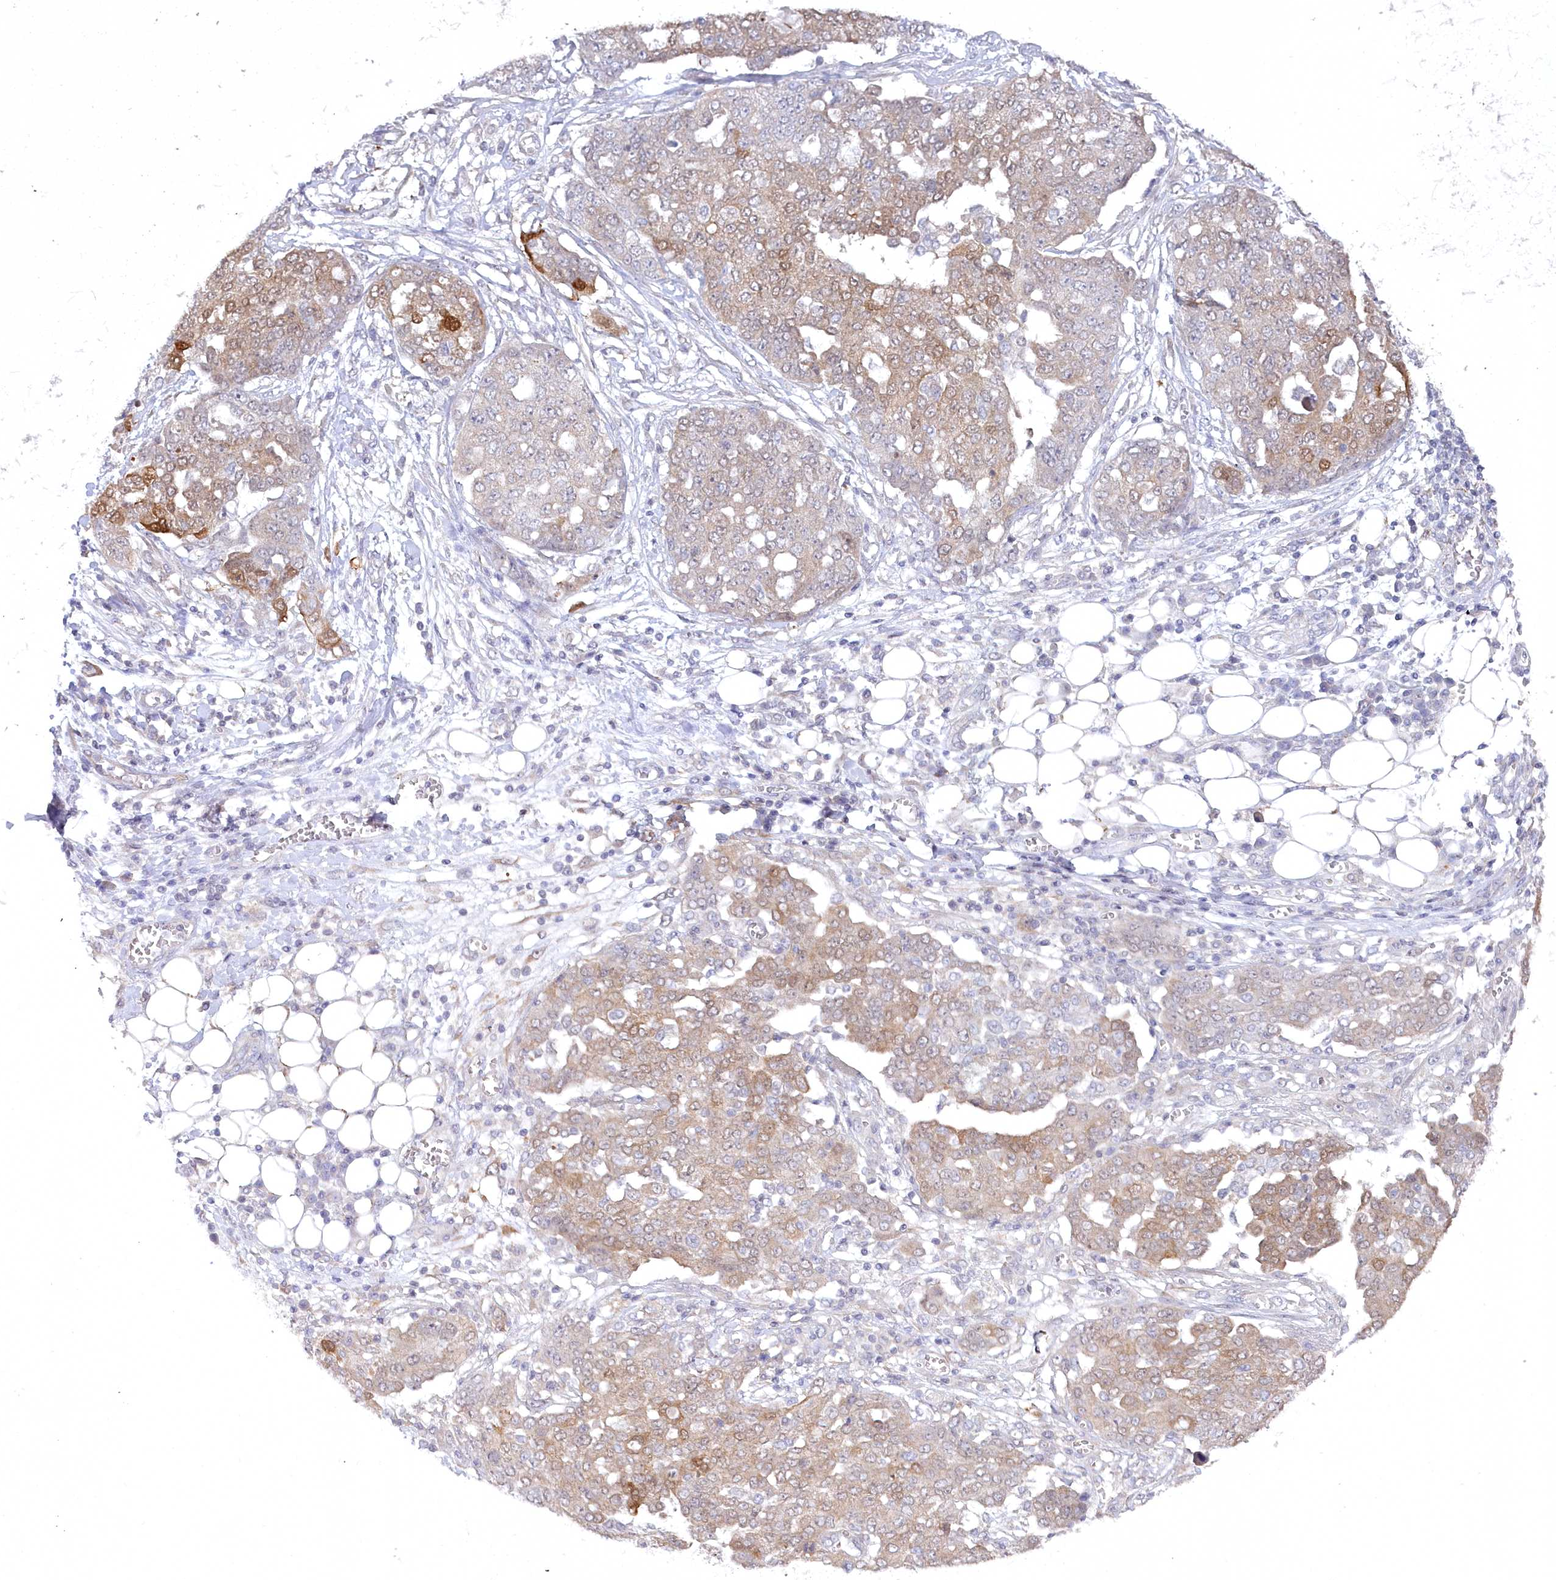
{"staining": {"intensity": "moderate", "quantity": "<25%", "location": "cytoplasmic/membranous"}, "tissue": "ovarian cancer", "cell_type": "Tumor cells", "image_type": "cancer", "snomed": [{"axis": "morphology", "description": "Cystadenocarcinoma, serous, NOS"}, {"axis": "topography", "description": "Soft tissue"}, {"axis": "topography", "description": "Ovary"}], "caption": "Immunohistochemical staining of serous cystadenocarcinoma (ovarian) demonstrates low levels of moderate cytoplasmic/membranous protein positivity in about <25% of tumor cells.", "gene": "AAMDC", "patient": {"sex": "female", "age": 57}}